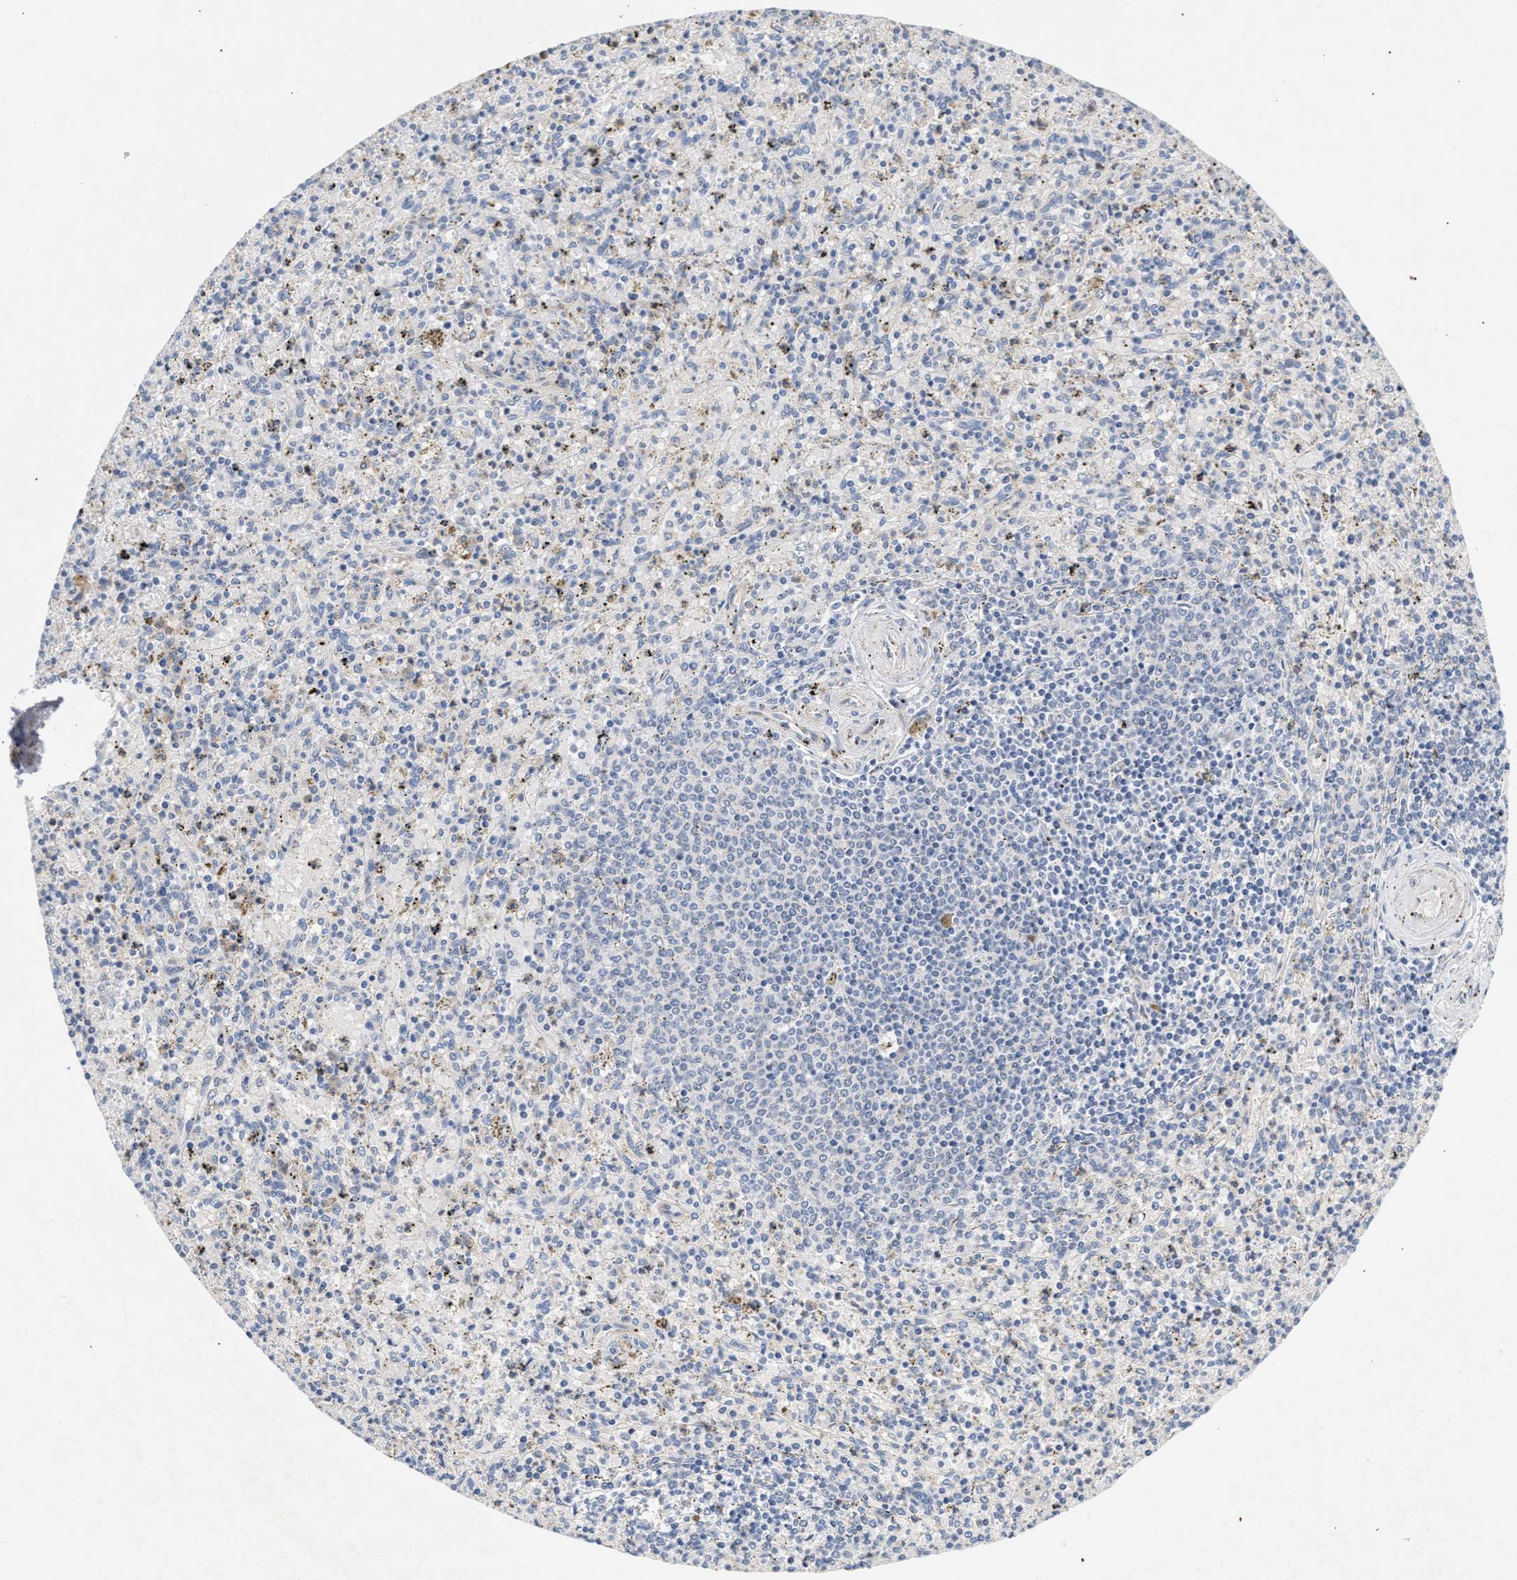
{"staining": {"intensity": "negative", "quantity": "none", "location": "none"}, "tissue": "spleen", "cell_type": "Cells in red pulp", "image_type": "normal", "snomed": [{"axis": "morphology", "description": "Normal tissue, NOS"}, {"axis": "topography", "description": "Spleen"}], "caption": "Immunohistochemical staining of normal human spleen exhibits no significant expression in cells in red pulp.", "gene": "CCDC146", "patient": {"sex": "male", "age": 72}}